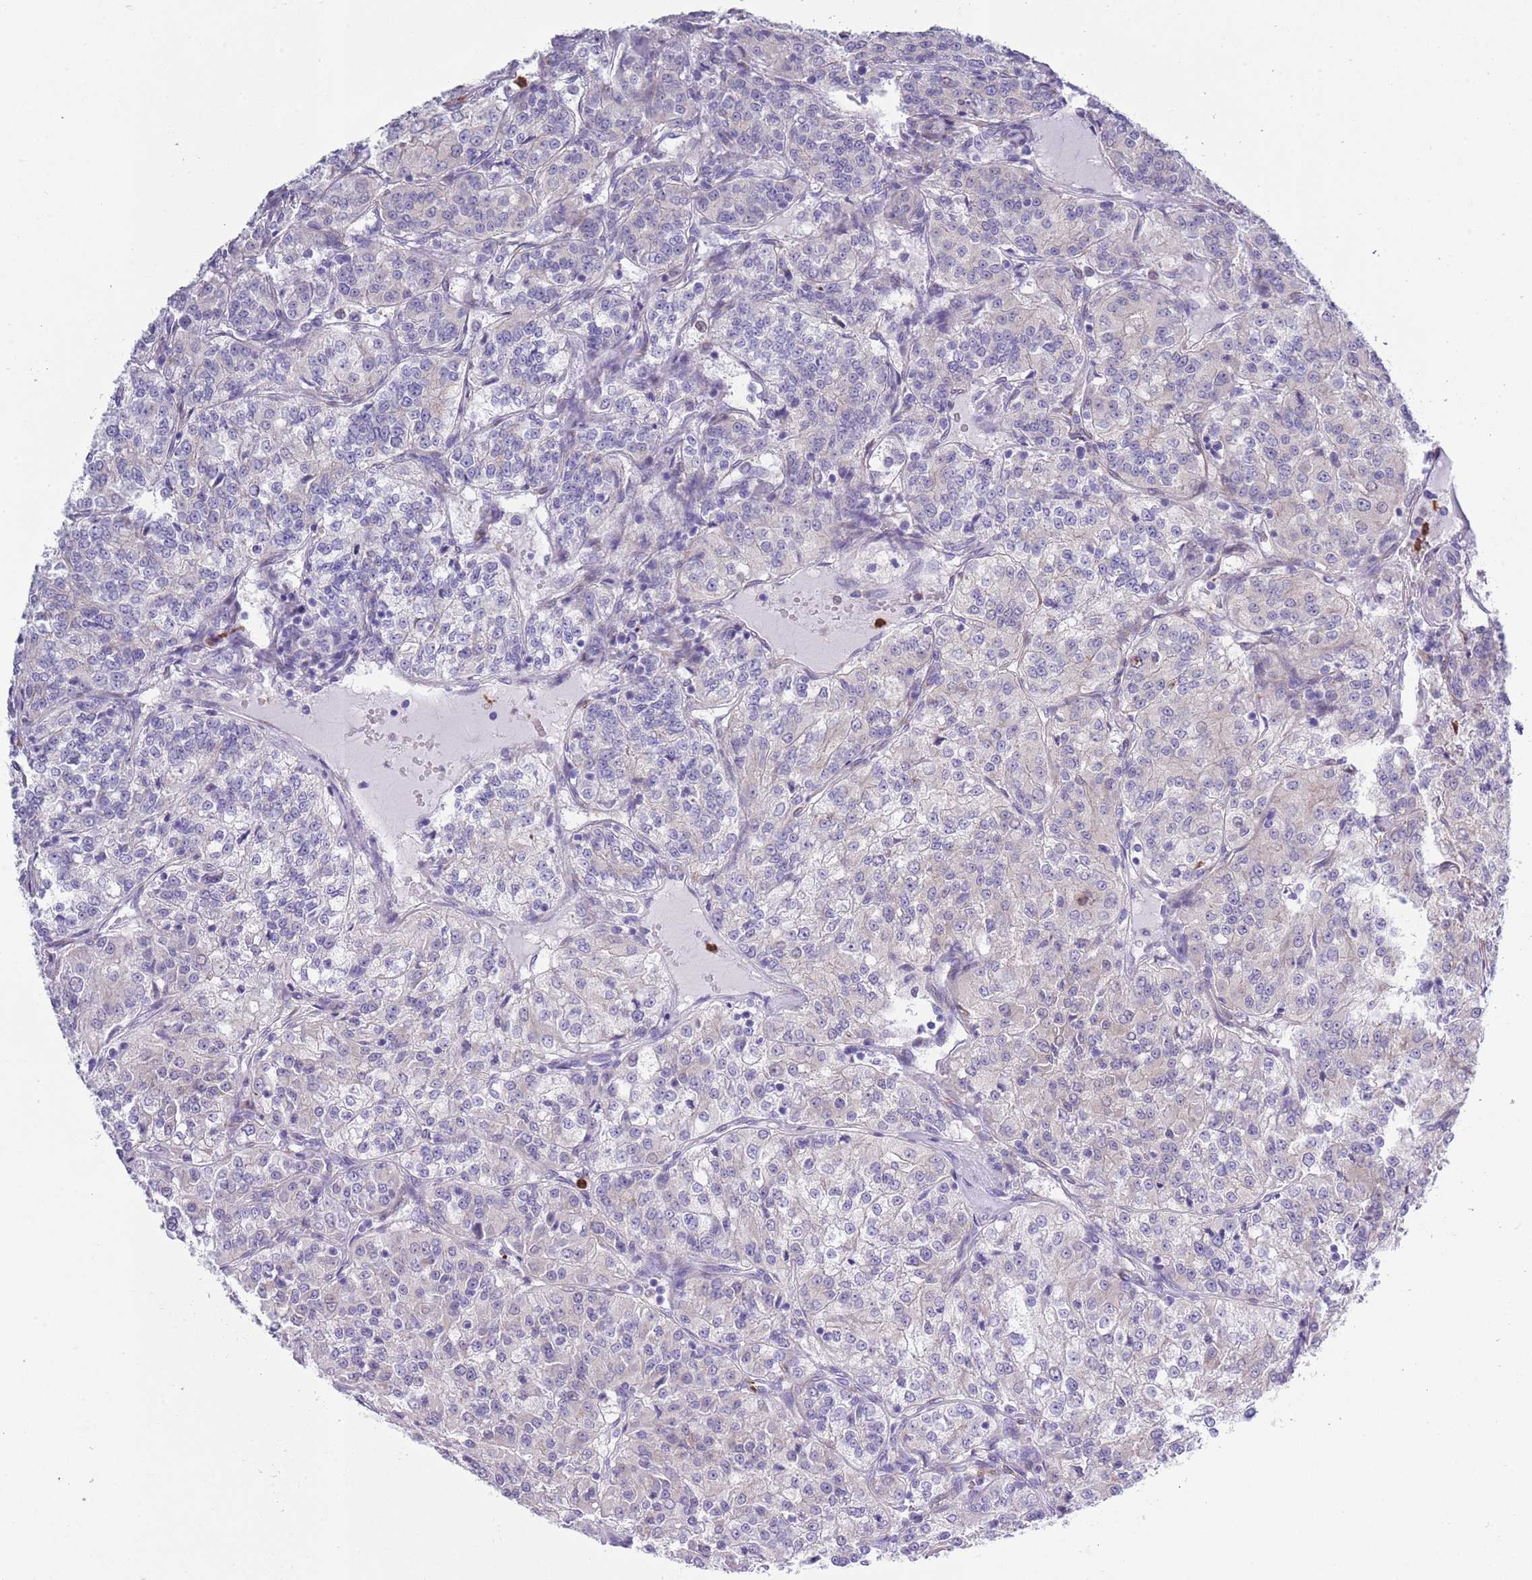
{"staining": {"intensity": "negative", "quantity": "none", "location": "none"}, "tissue": "renal cancer", "cell_type": "Tumor cells", "image_type": "cancer", "snomed": [{"axis": "morphology", "description": "Adenocarcinoma, NOS"}, {"axis": "topography", "description": "Kidney"}], "caption": "Tumor cells show no significant protein positivity in renal cancer.", "gene": "ZFP2", "patient": {"sex": "female", "age": 63}}